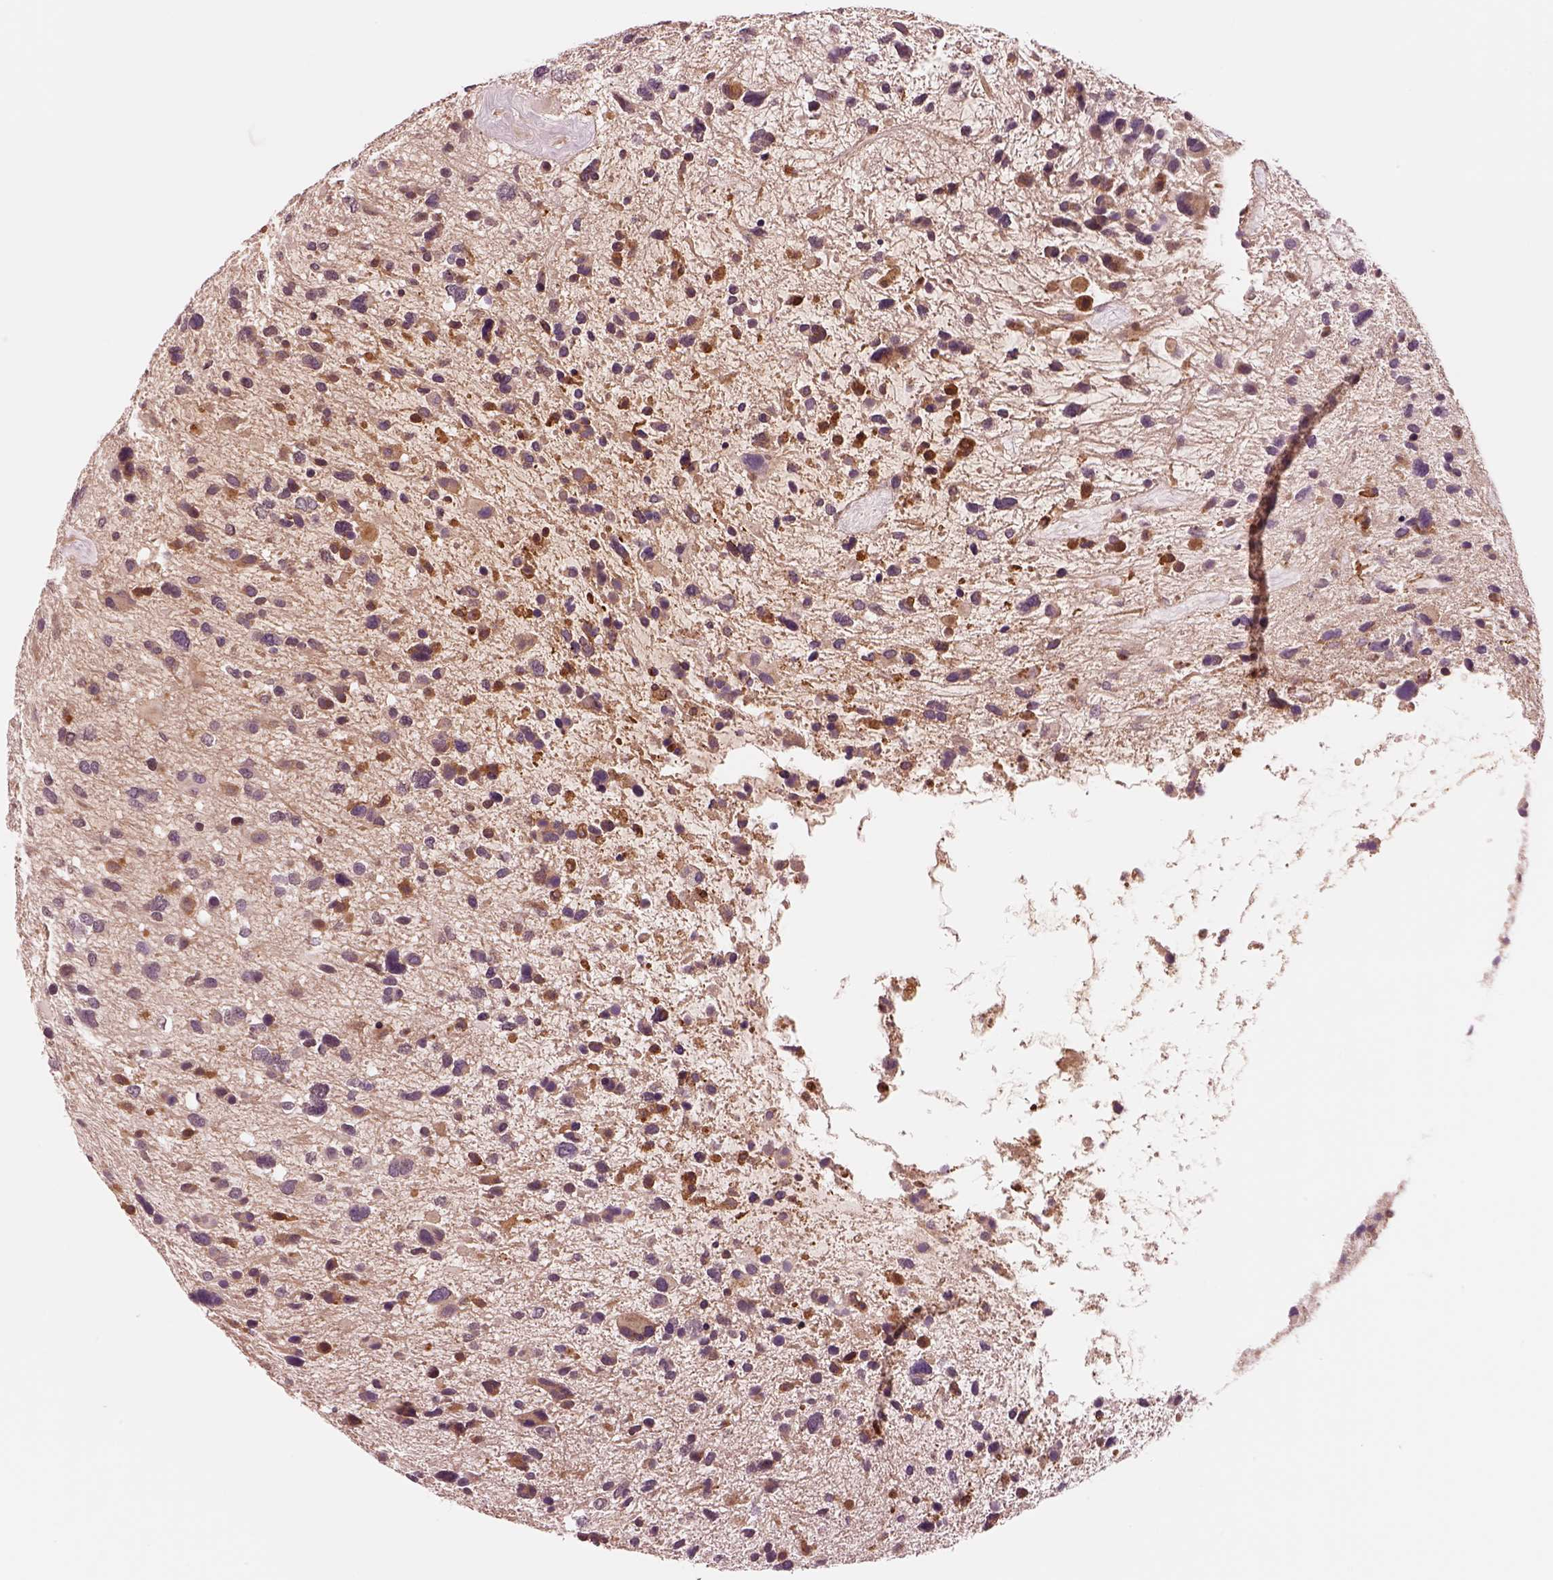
{"staining": {"intensity": "negative", "quantity": "none", "location": "none"}, "tissue": "glioma", "cell_type": "Tumor cells", "image_type": "cancer", "snomed": [{"axis": "morphology", "description": "Glioma, malignant, High grade"}, {"axis": "topography", "description": "Brain"}], "caption": "Immunohistochemical staining of glioma shows no significant positivity in tumor cells.", "gene": "ASCC2", "patient": {"sex": "female", "age": 11}}